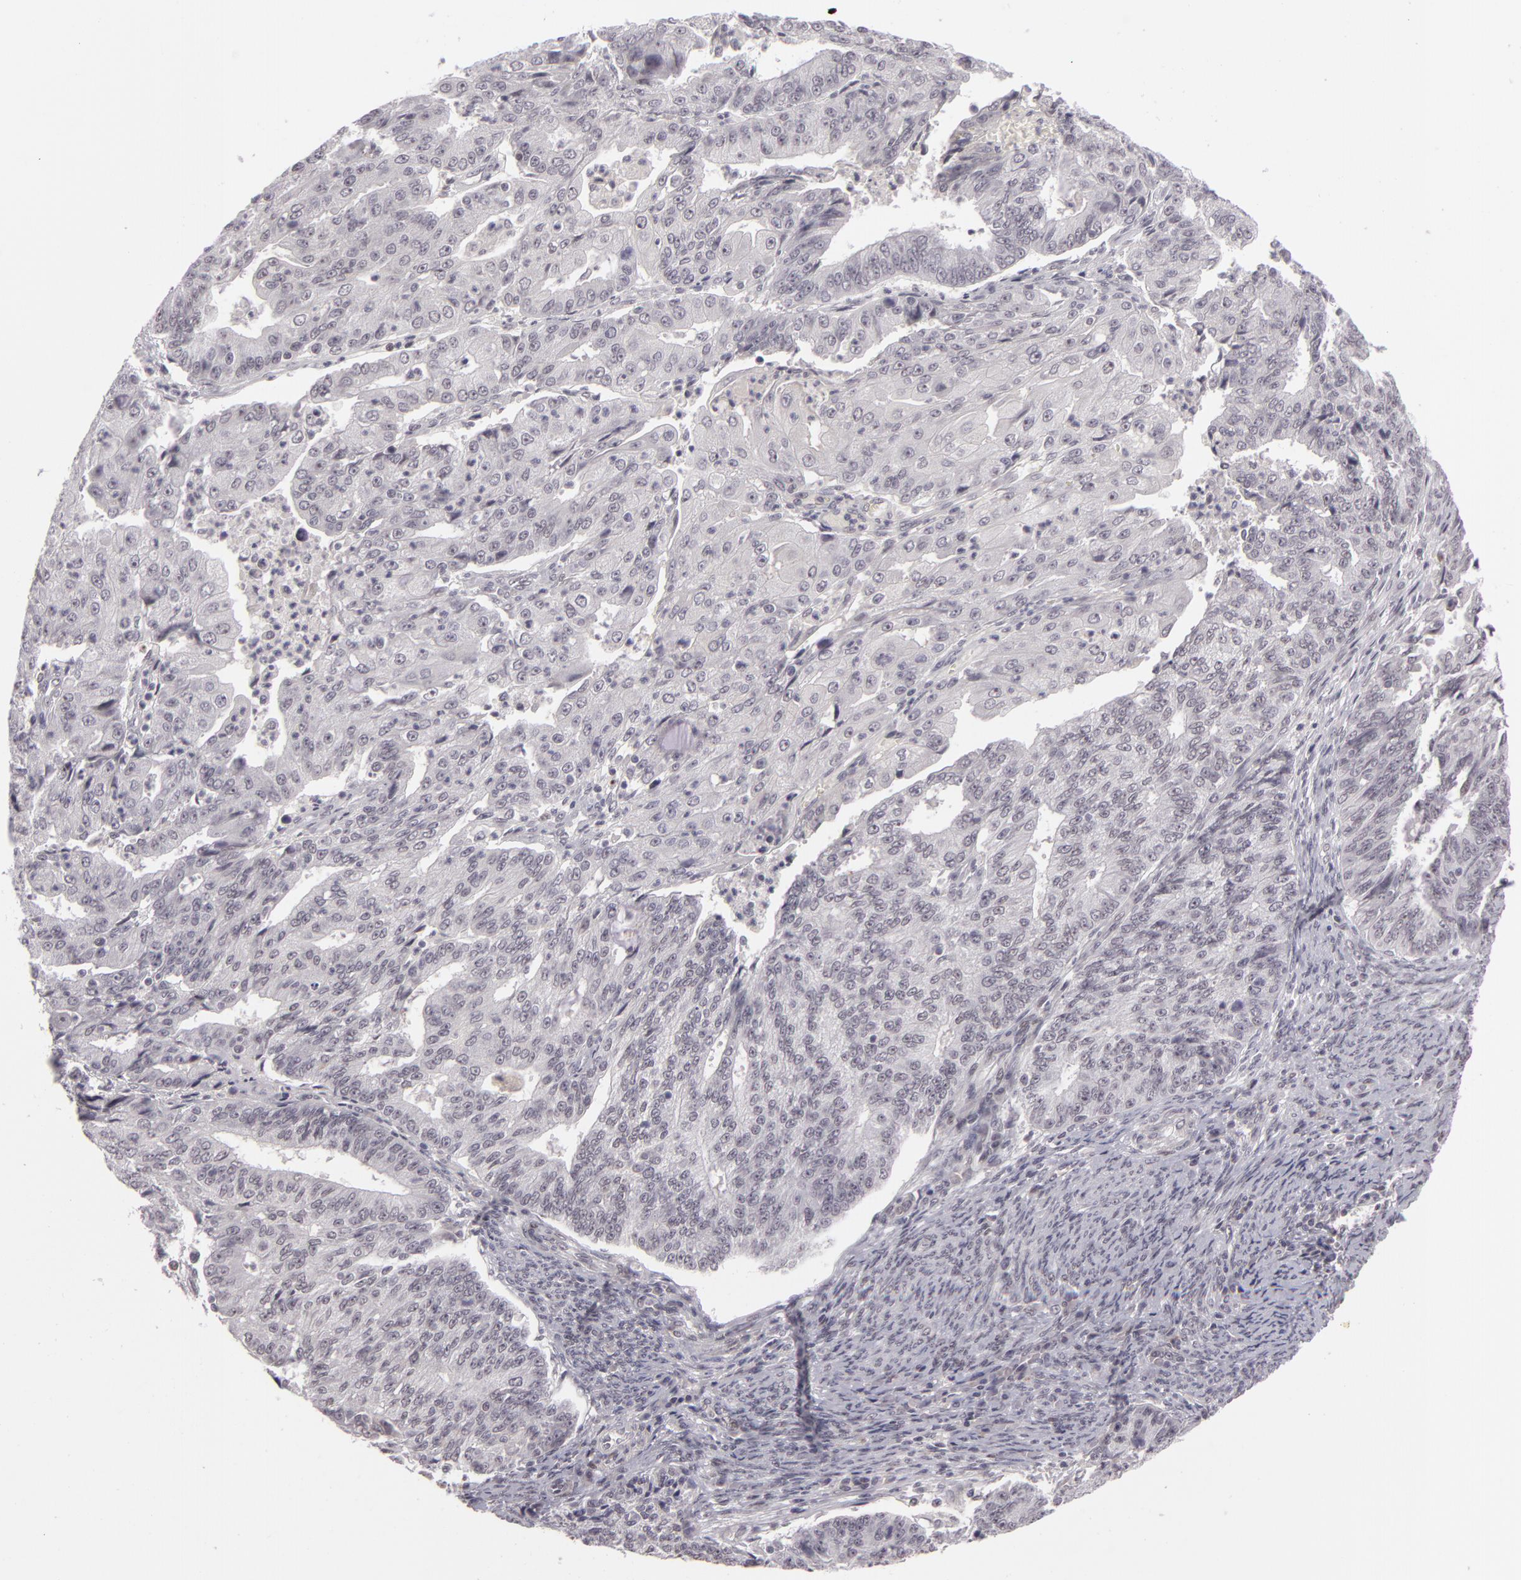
{"staining": {"intensity": "negative", "quantity": "none", "location": "none"}, "tissue": "endometrial cancer", "cell_type": "Tumor cells", "image_type": "cancer", "snomed": [{"axis": "morphology", "description": "Adenocarcinoma, NOS"}, {"axis": "topography", "description": "Endometrium"}], "caption": "Immunohistochemical staining of human endometrial adenocarcinoma exhibits no significant positivity in tumor cells. The staining is performed using DAB brown chromogen with nuclei counter-stained in using hematoxylin.", "gene": "RRP7A", "patient": {"sex": "female", "age": 56}}